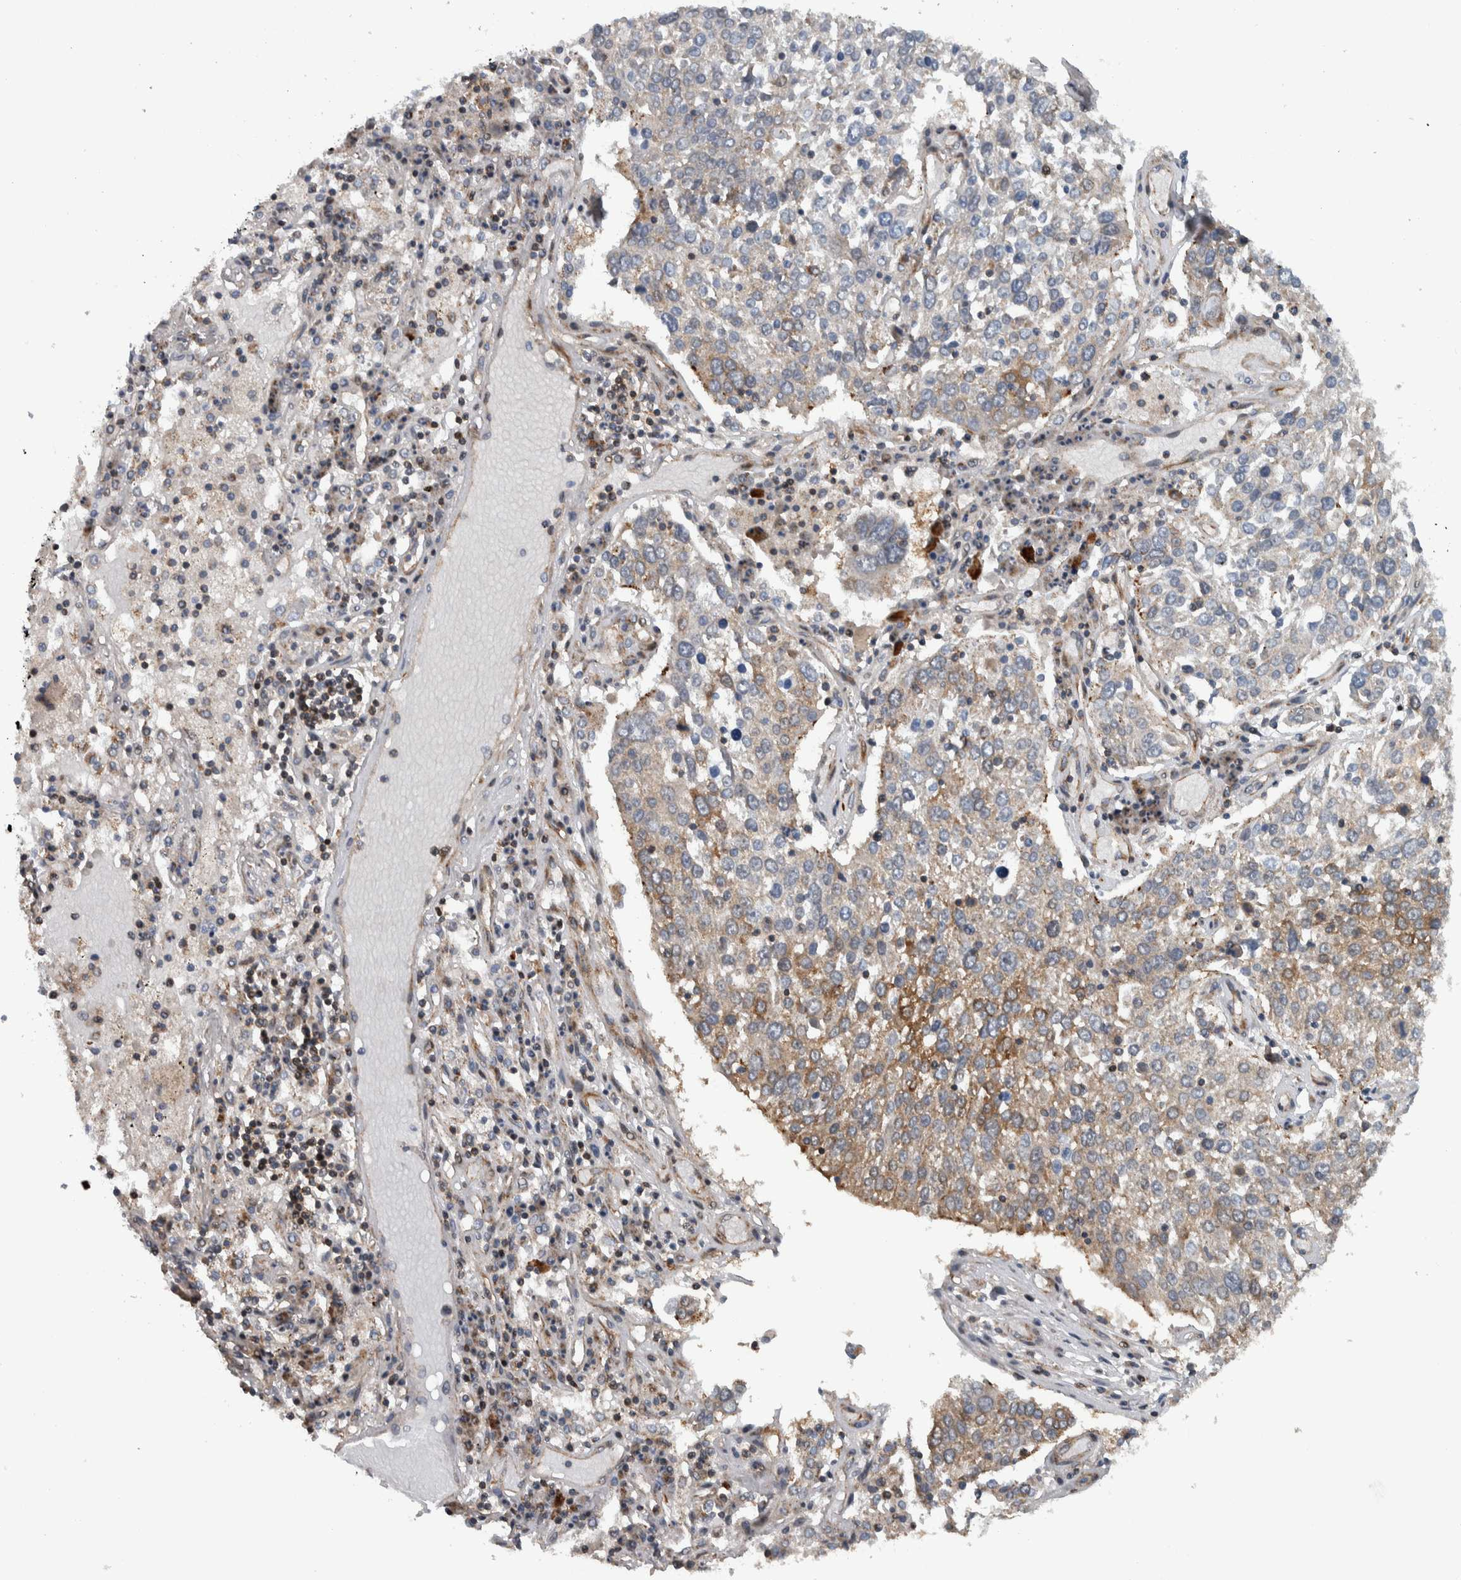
{"staining": {"intensity": "weak", "quantity": "25%-75%", "location": "cytoplasmic/membranous"}, "tissue": "lung cancer", "cell_type": "Tumor cells", "image_type": "cancer", "snomed": [{"axis": "morphology", "description": "Squamous cell carcinoma, NOS"}, {"axis": "topography", "description": "Lung"}], "caption": "The immunohistochemical stain shows weak cytoplasmic/membranous staining in tumor cells of squamous cell carcinoma (lung) tissue.", "gene": "BAIAP2L1", "patient": {"sex": "male", "age": 65}}